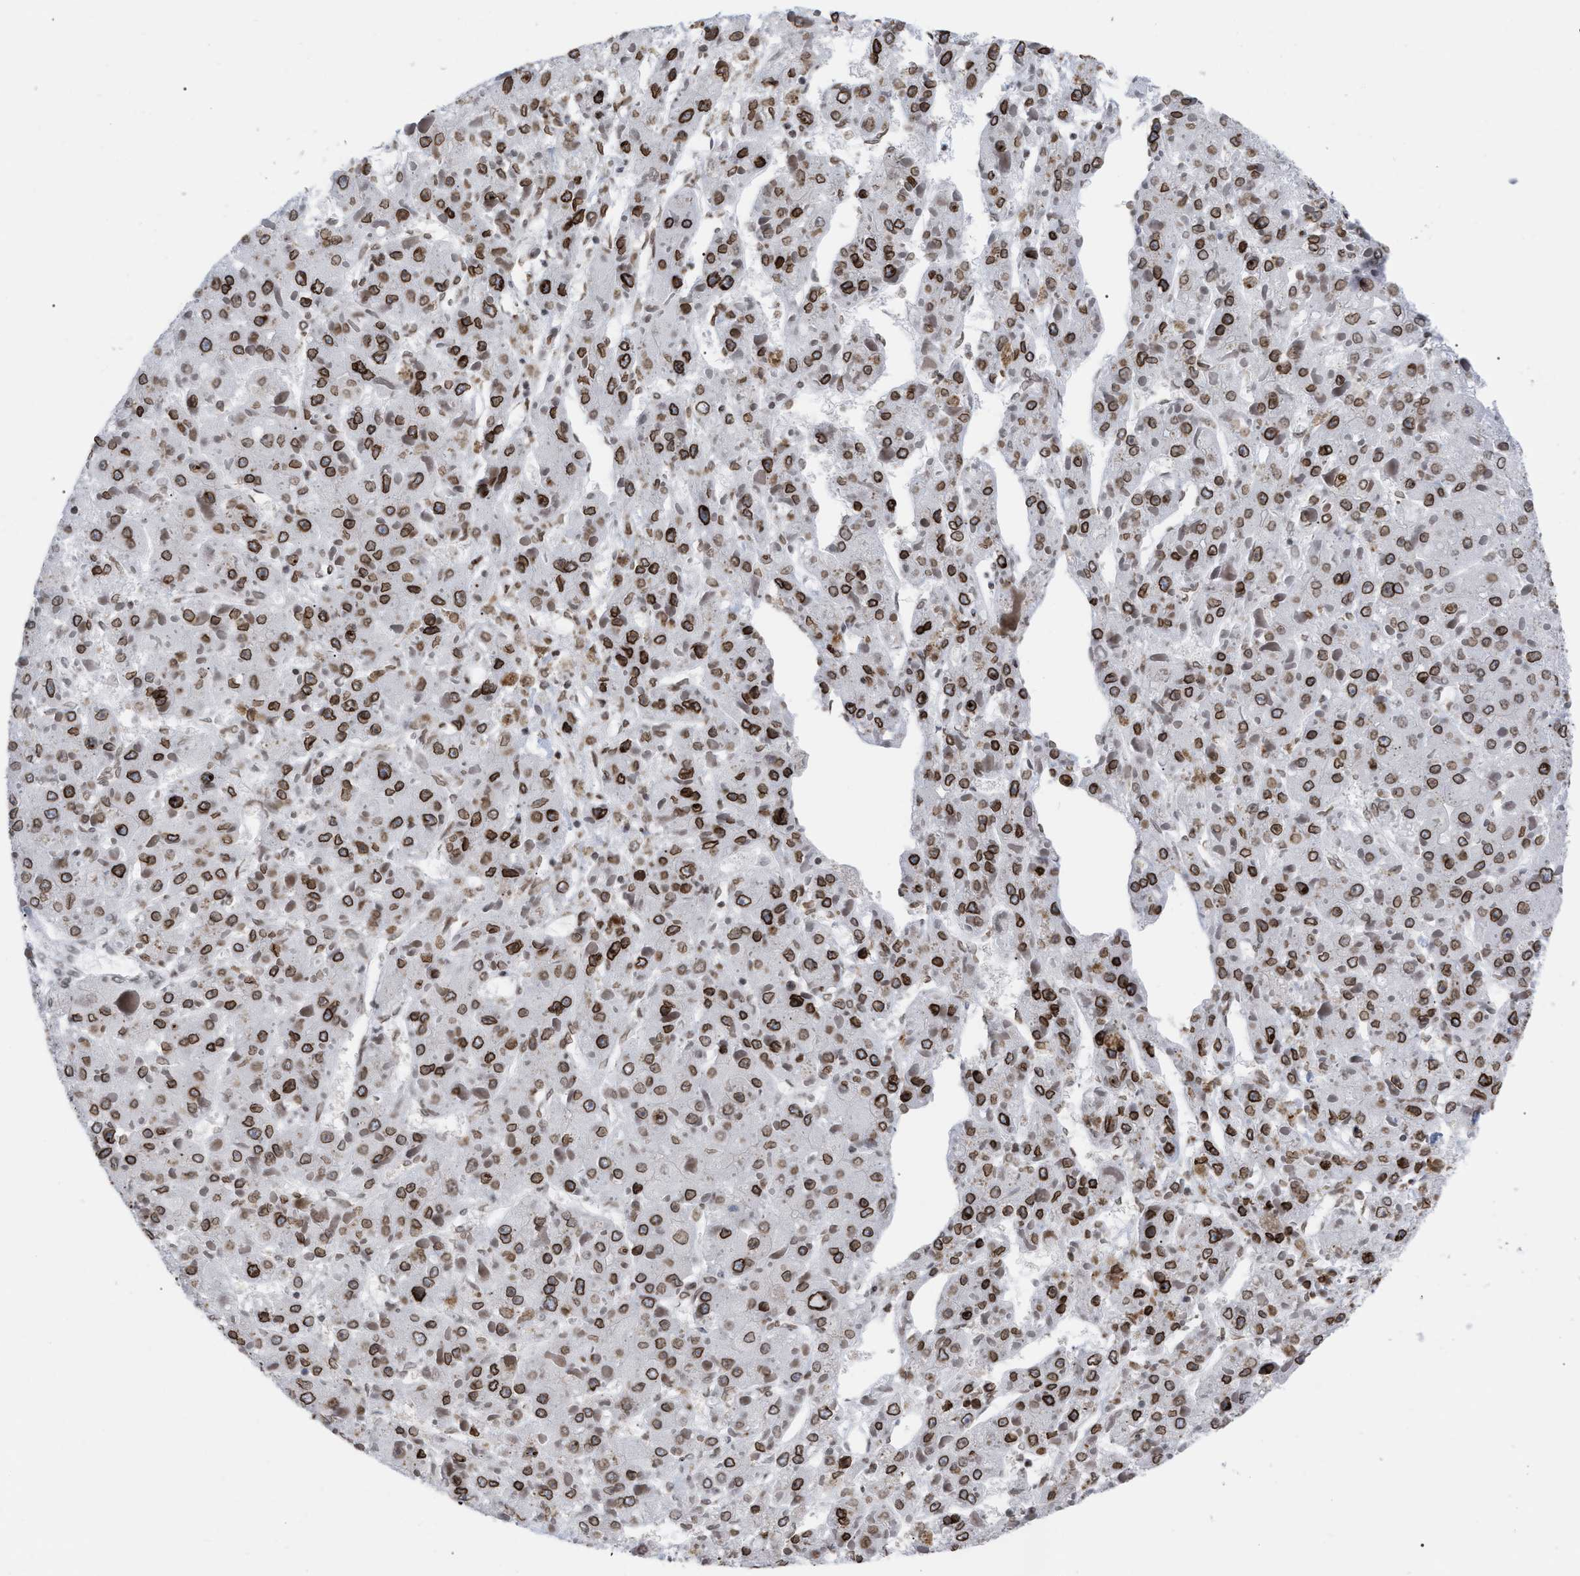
{"staining": {"intensity": "strong", "quantity": ">75%", "location": "cytoplasmic/membranous,nuclear"}, "tissue": "liver cancer", "cell_type": "Tumor cells", "image_type": "cancer", "snomed": [{"axis": "morphology", "description": "Carcinoma, Hepatocellular, NOS"}, {"axis": "topography", "description": "Liver"}], "caption": "A micrograph of human liver cancer stained for a protein reveals strong cytoplasmic/membranous and nuclear brown staining in tumor cells. (brown staining indicates protein expression, while blue staining denotes nuclei).", "gene": "TPR", "patient": {"sex": "female", "age": 73}}